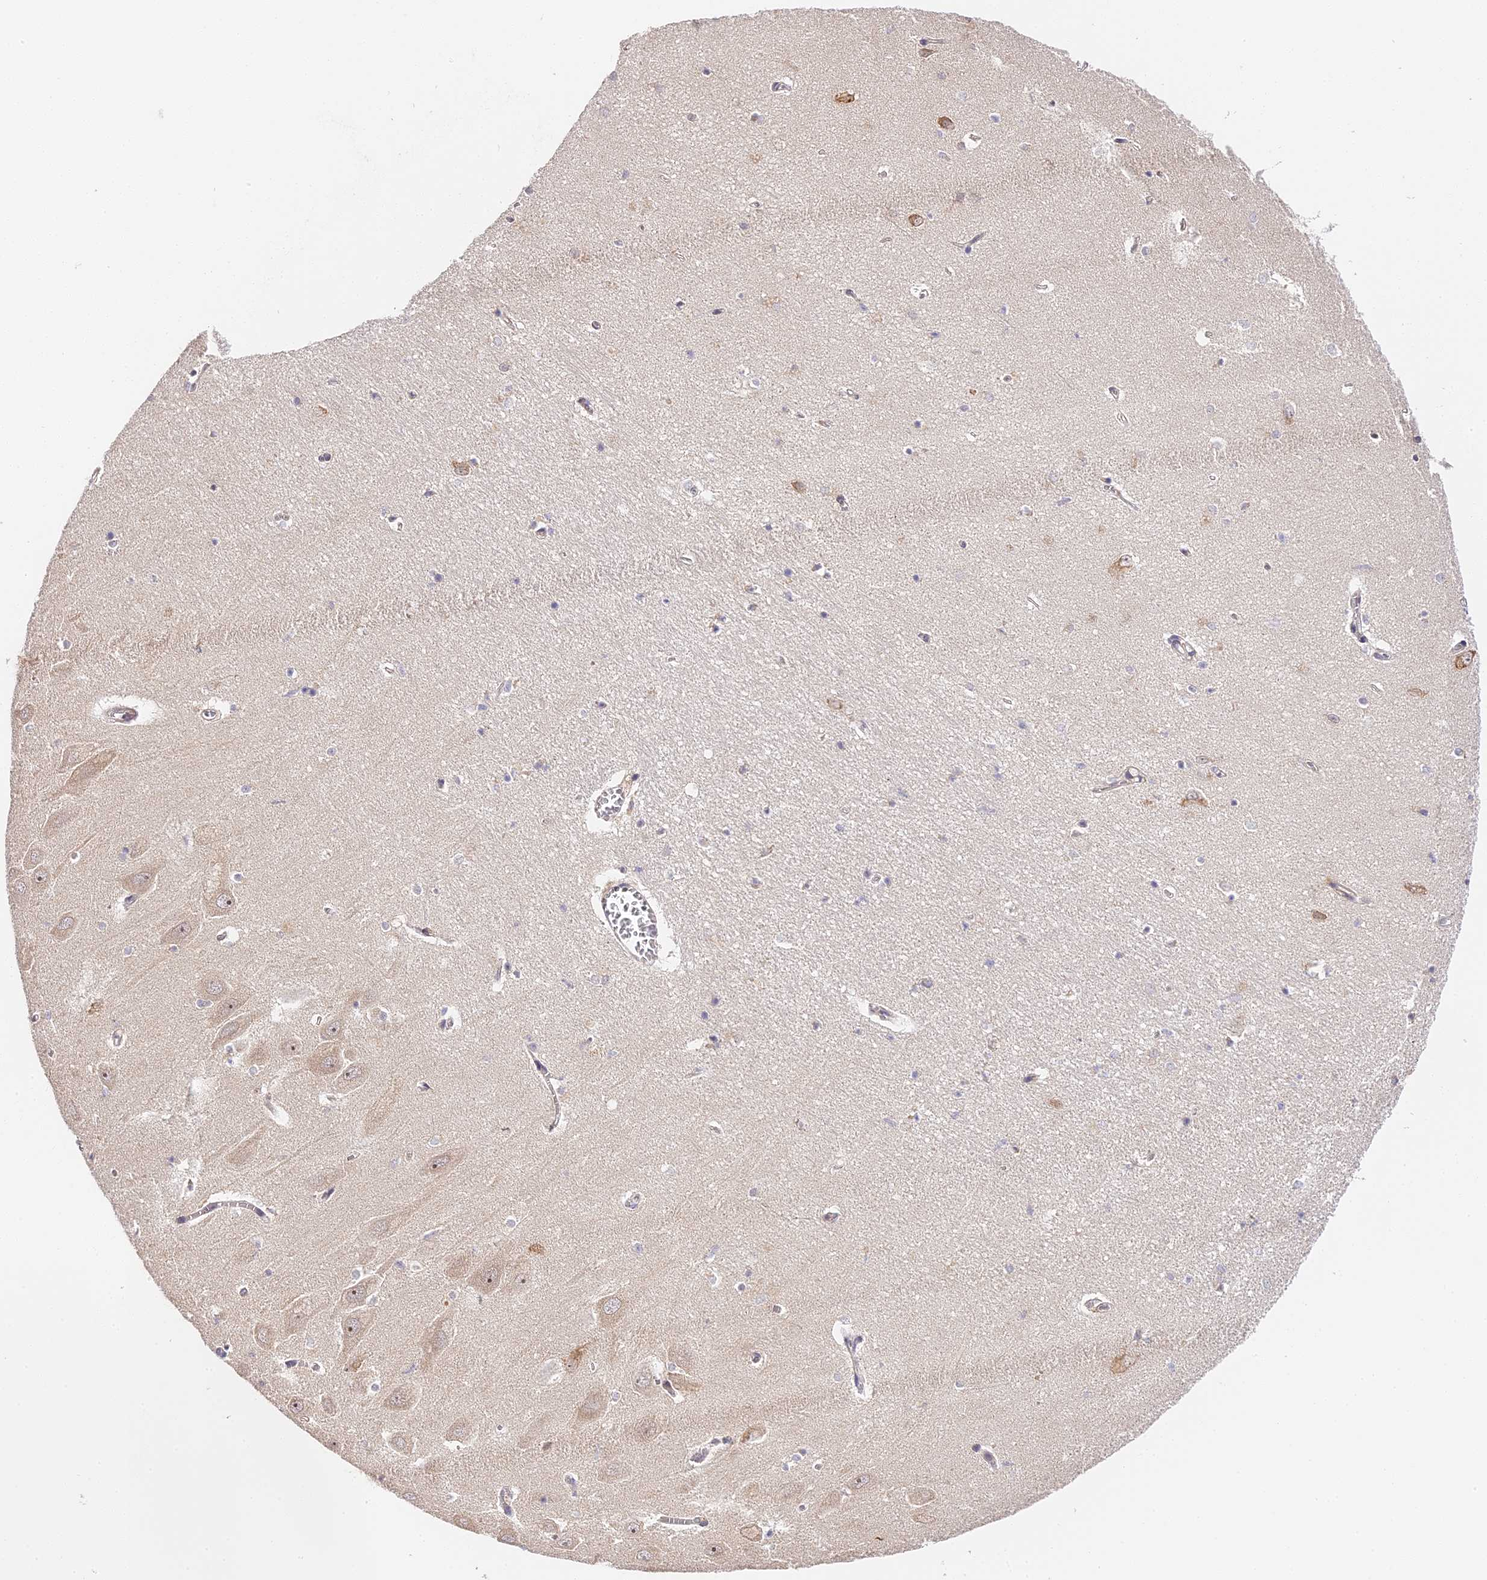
{"staining": {"intensity": "negative", "quantity": "none", "location": "none"}, "tissue": "hippocampus", "cell_type": "Glial cells", "image_type": "normal", "snomed": [{"axis": "morphology", "description": "Normal tissue, NOS"}, {"axis": "topography", "description": "Hippocampus"}], "caption": "DAB (3,3'-diaminobenzidine) immunohistochemical staining of normal human hippocampus displays no significant staining in glial cells.", "gene": "IMPACT", "patient": {"sex": "female", "age": 64}}